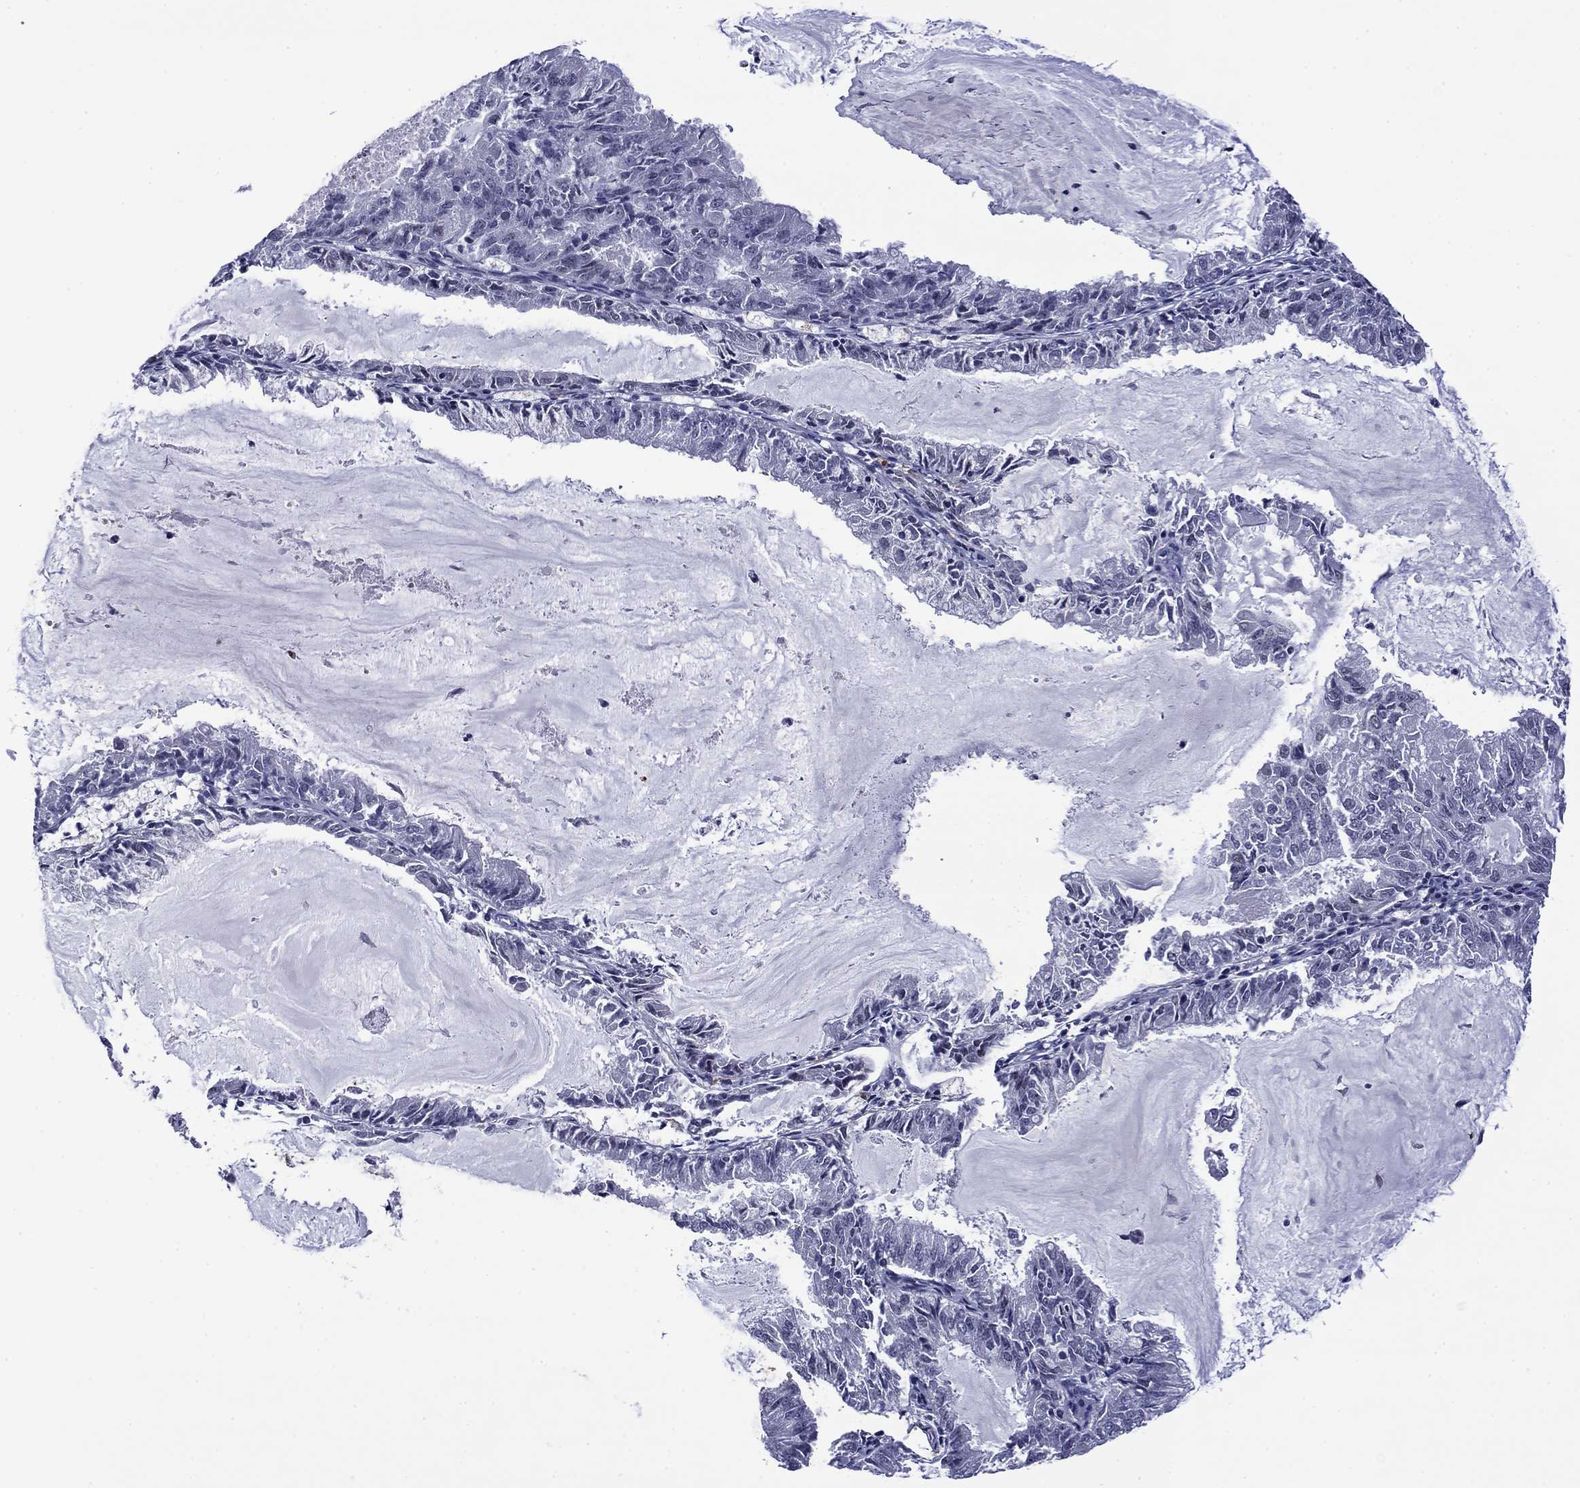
{"staining": {"intensity": "negative", "quantity": "none", "location": "none"}, "tissue": "endometrial cancer", "cell_type": "Tumor cells", "image_type": "cancer", "snomed": [{"axis": "morphology", "description": "Adenocarcinoma, NOS"}, {"axis": "topography", "description": "Endometrium"}], "caption": "Immunohistochemistry histopathology image of neoplastic tissue: human adenocarcinoma (endometrial) stained with DAB reveals no significant protein positivity in tumor cells.", "gene": "SURF2", "patient": {"sex": "female", "age": 57}}